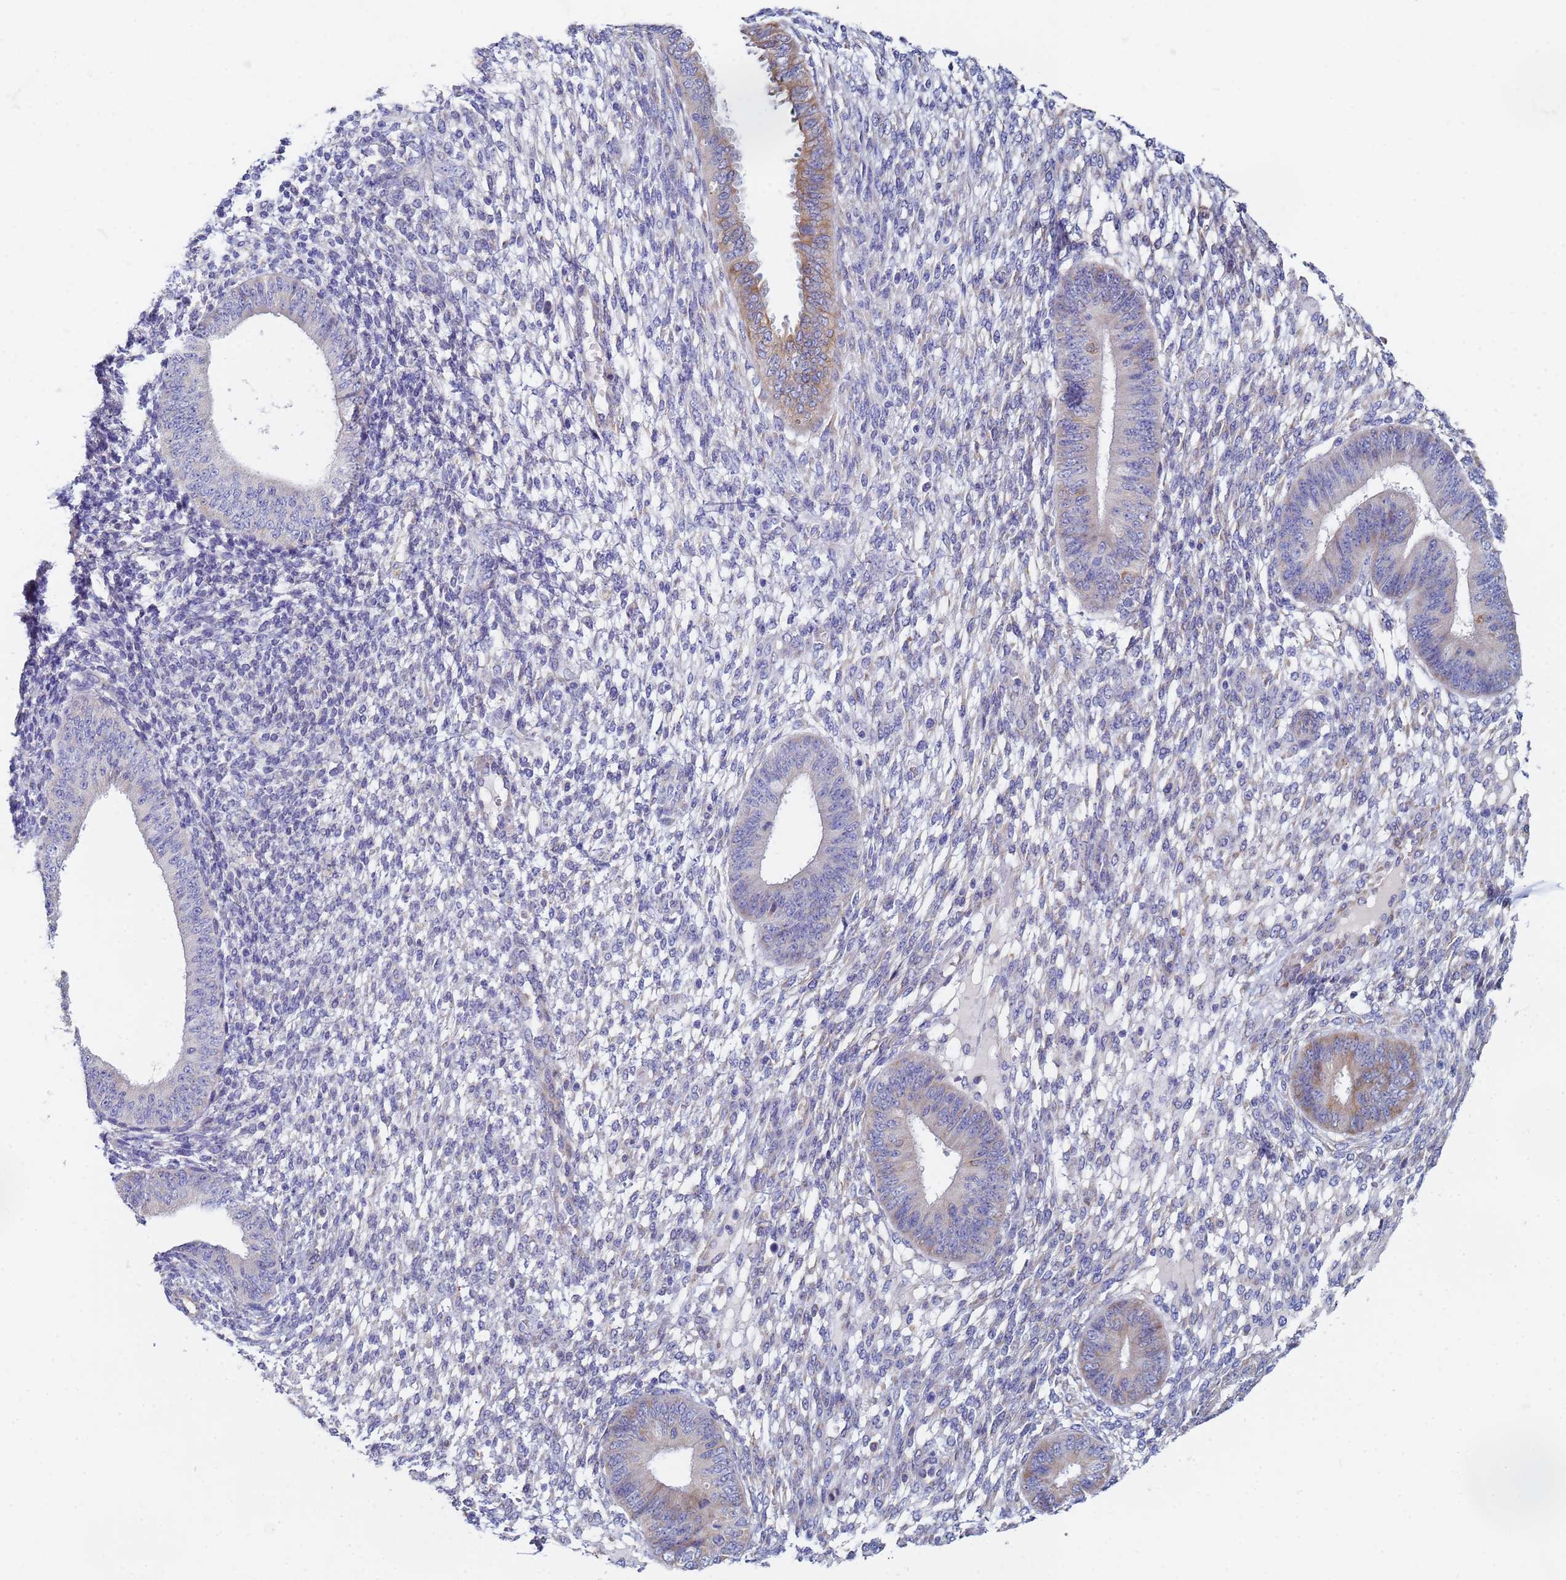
{"staining": {"intensity": "negative", "quantity": "none", "location": "none"}, "tissue": "endometrium", "cell_type": "Cells in endometrial stroma", "image_type": "normal", "snomed": [{"axis": "morphology", "description": "Normal tissue, NOS"}, {"axis": "topography", "description": "Endometrium"}], "caption": "Endometrium stained for a protein using IHC shows no expression cells in endometrial stroma.", "gene": "GDAP2", "patient": {"sex": "female", "age": 49}}